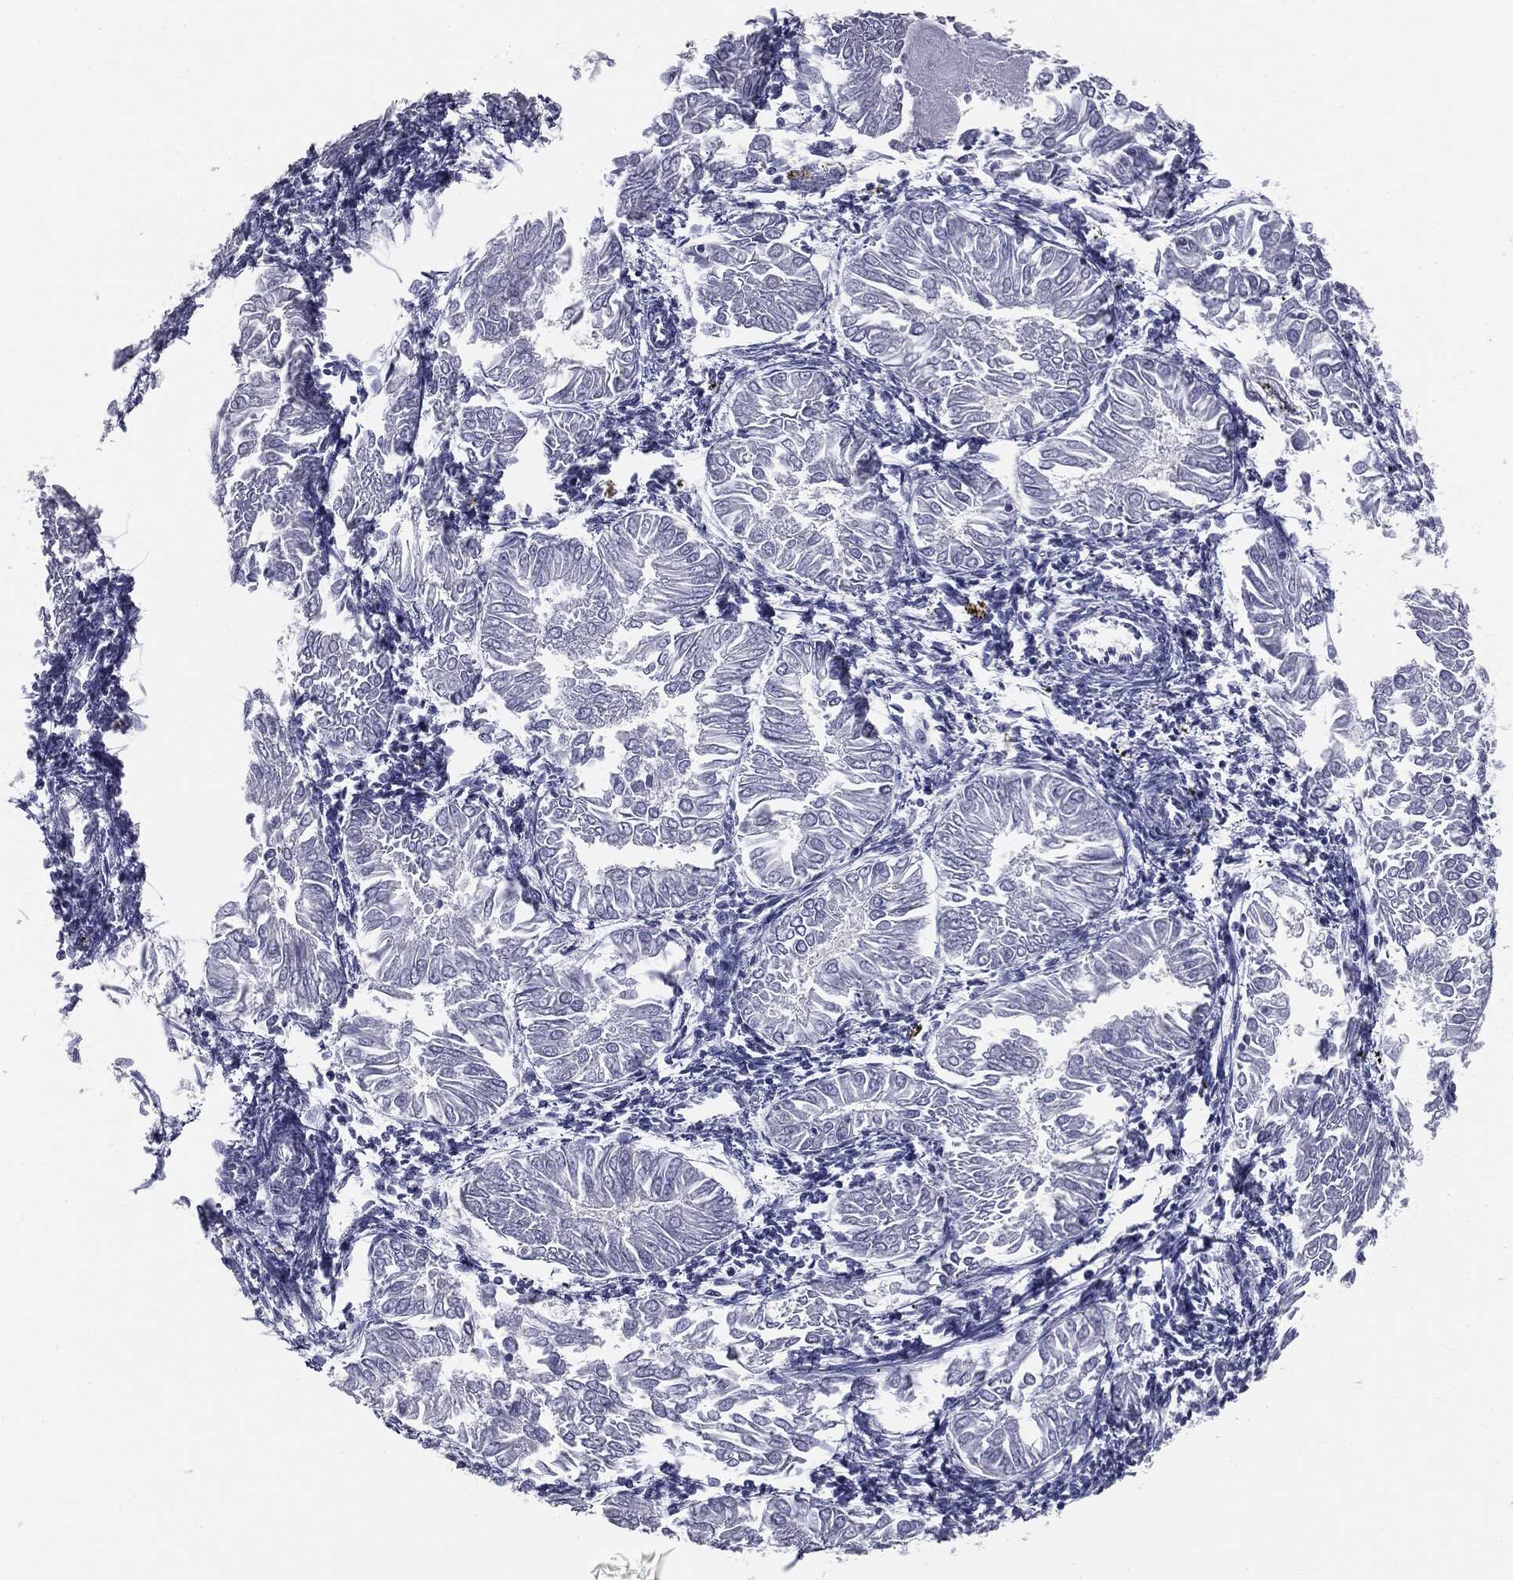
{"staining": {"intensity": "negative", "quantity": "none", "location": "none"}, "tissue": "endometrial cancer", "cell_type": "Tumor cells", "image_type": "cancer", "snomed": [{"axis": "morphology", "description": "Adenocarcinoma, NOS"}, {"axis": "topography", "description": "Endometrium"}], "caption": "Protein analysis of adenocarcinoma (endometrial) exhibits no significant positivity in tumor cells.", "gene": "AFP", "patient": {"sex": "female", "age": 53}}